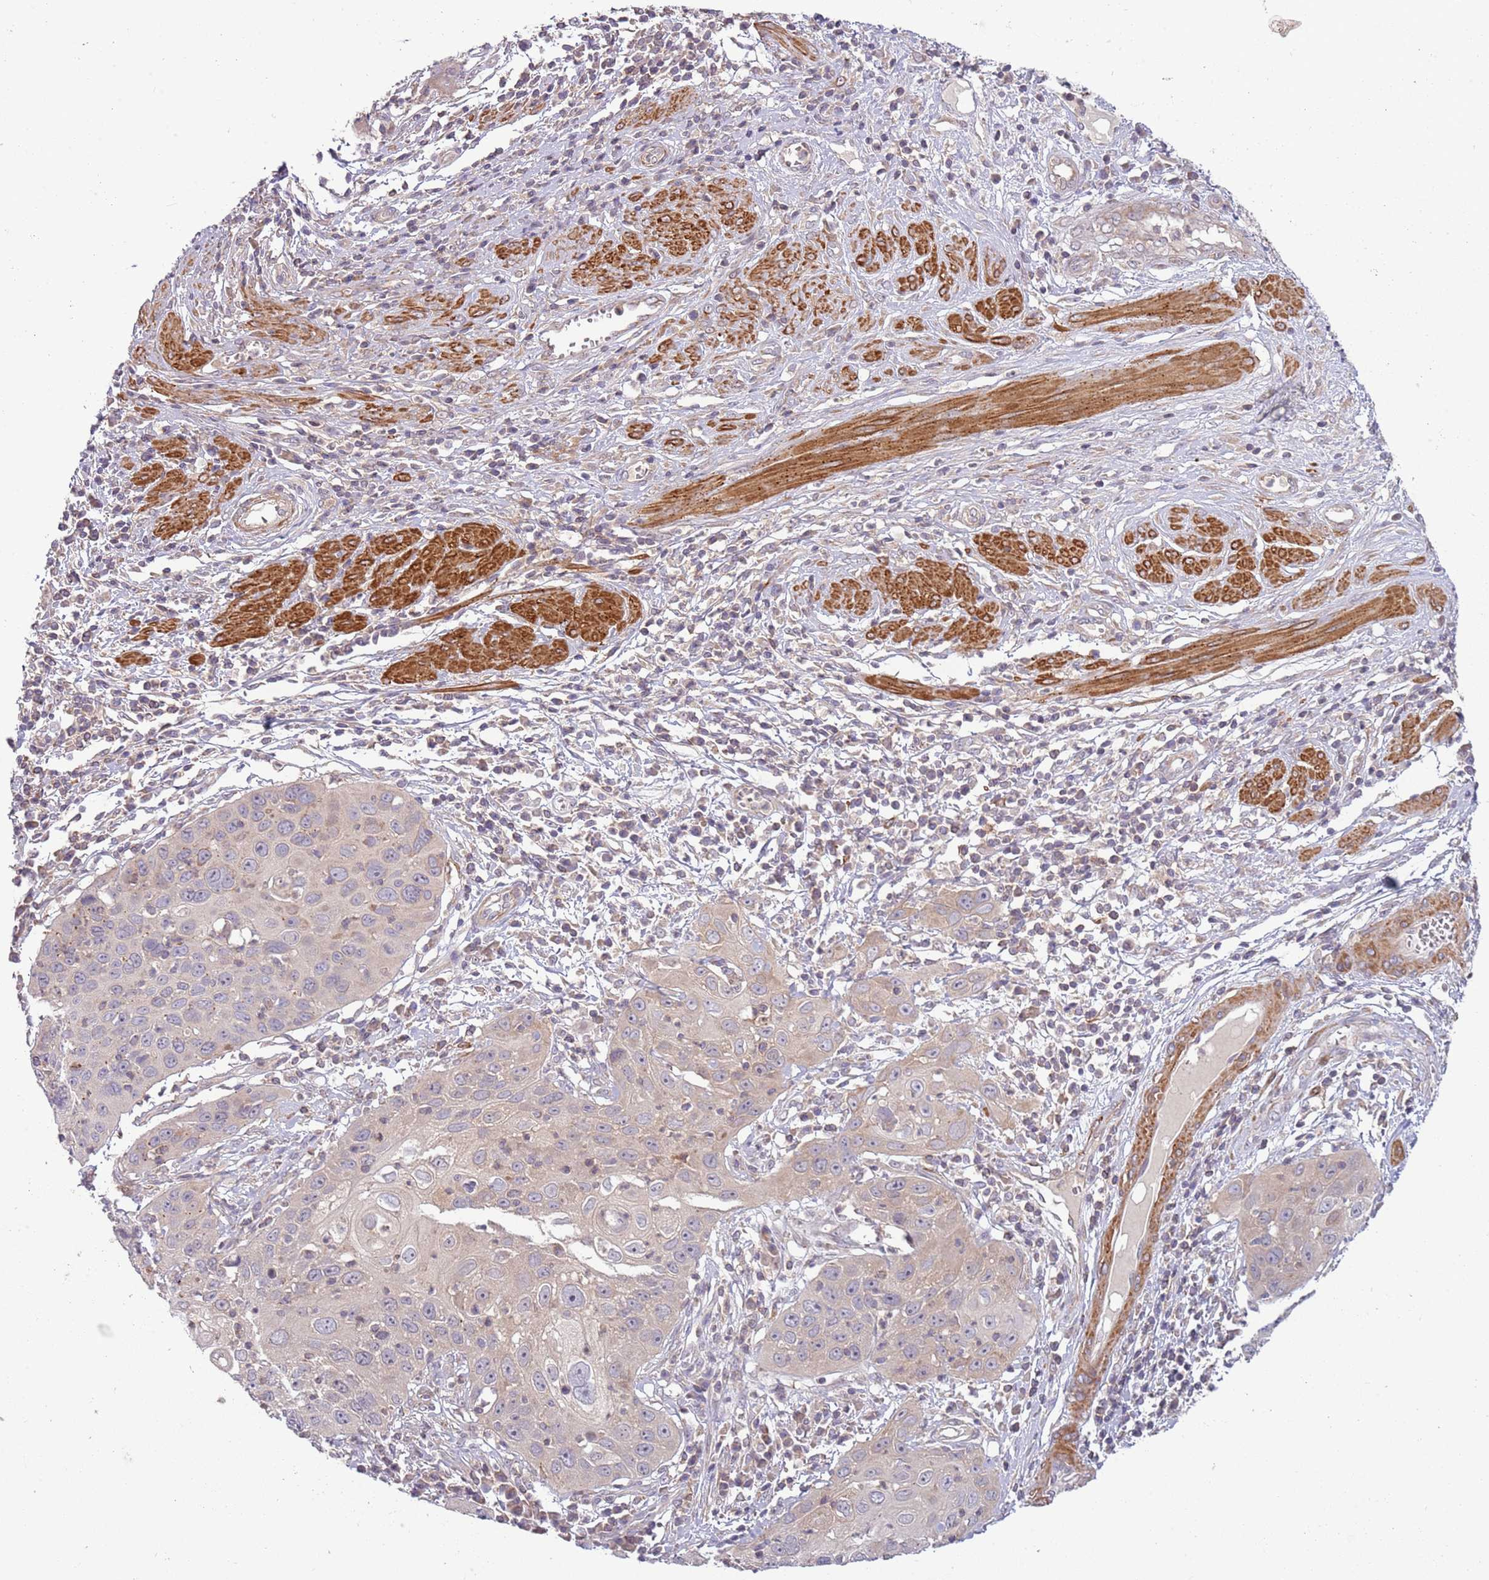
{"staining": {"intensity": "weak", "quantity": "<25%", "location": "cytoplasmic/membranous"}, "tissue": "cervical cancer", "cell_type": "Tumor cells", "image_type": "cancer", "snomed": [{"axis": "morphology", "description": "Squamous cell carcinoma, NOS"}, {"axis": "topography", "description": "Cervix"}], "caption": "This is a photomicrograph of immunohistochemistry staining of cervical cancer (squamous cell carcinoma), which shows no expression in tumor cells.", "gene": "DTD2", "patient": {"sex": "female", "age": 36}}